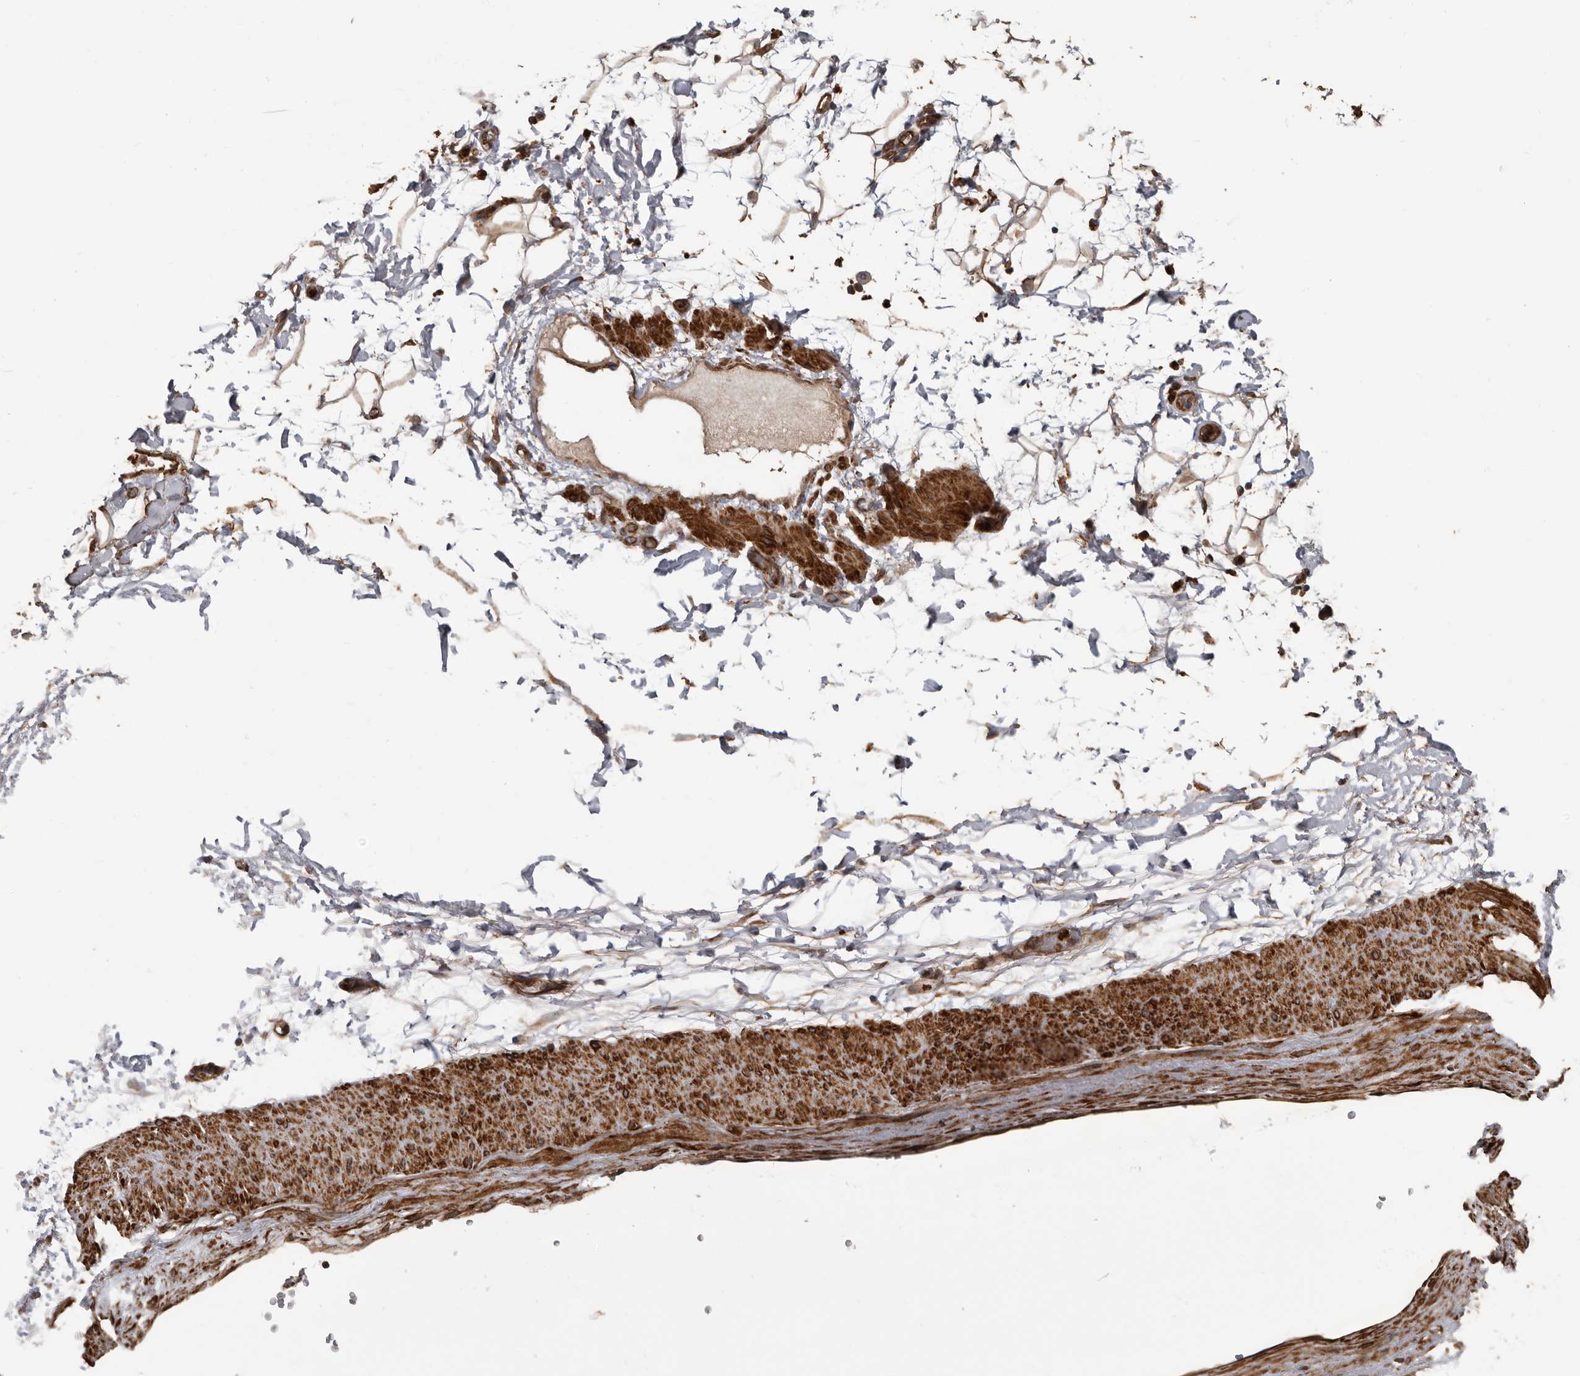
{"staining": {"intensity": "moderate", "quantity": ">75%", "location": "cytoplasmic/membranous"}, "tissue": "adipose tissue", "cell_type": "Adipocytes", "image_type": "normal", "snomed": [{"axis": "morphology", "description": "Normal tissue, NOS"}, {"axis": "morphology", "description": "Adenocarcinoma, NOS"}, {"axis": "topography", "description": "Pancreas"}, {"axis": "topography", "description": "Peripheral nerve tissue"}], "caption": "Protein staining of unremarkable adipose tissue shows moderate cytoplasmic/membranous positivity in approximately >75% of adipocytes.", "gene": "ARHGEF5", "patient": {"sex": "male", "age": 59}}